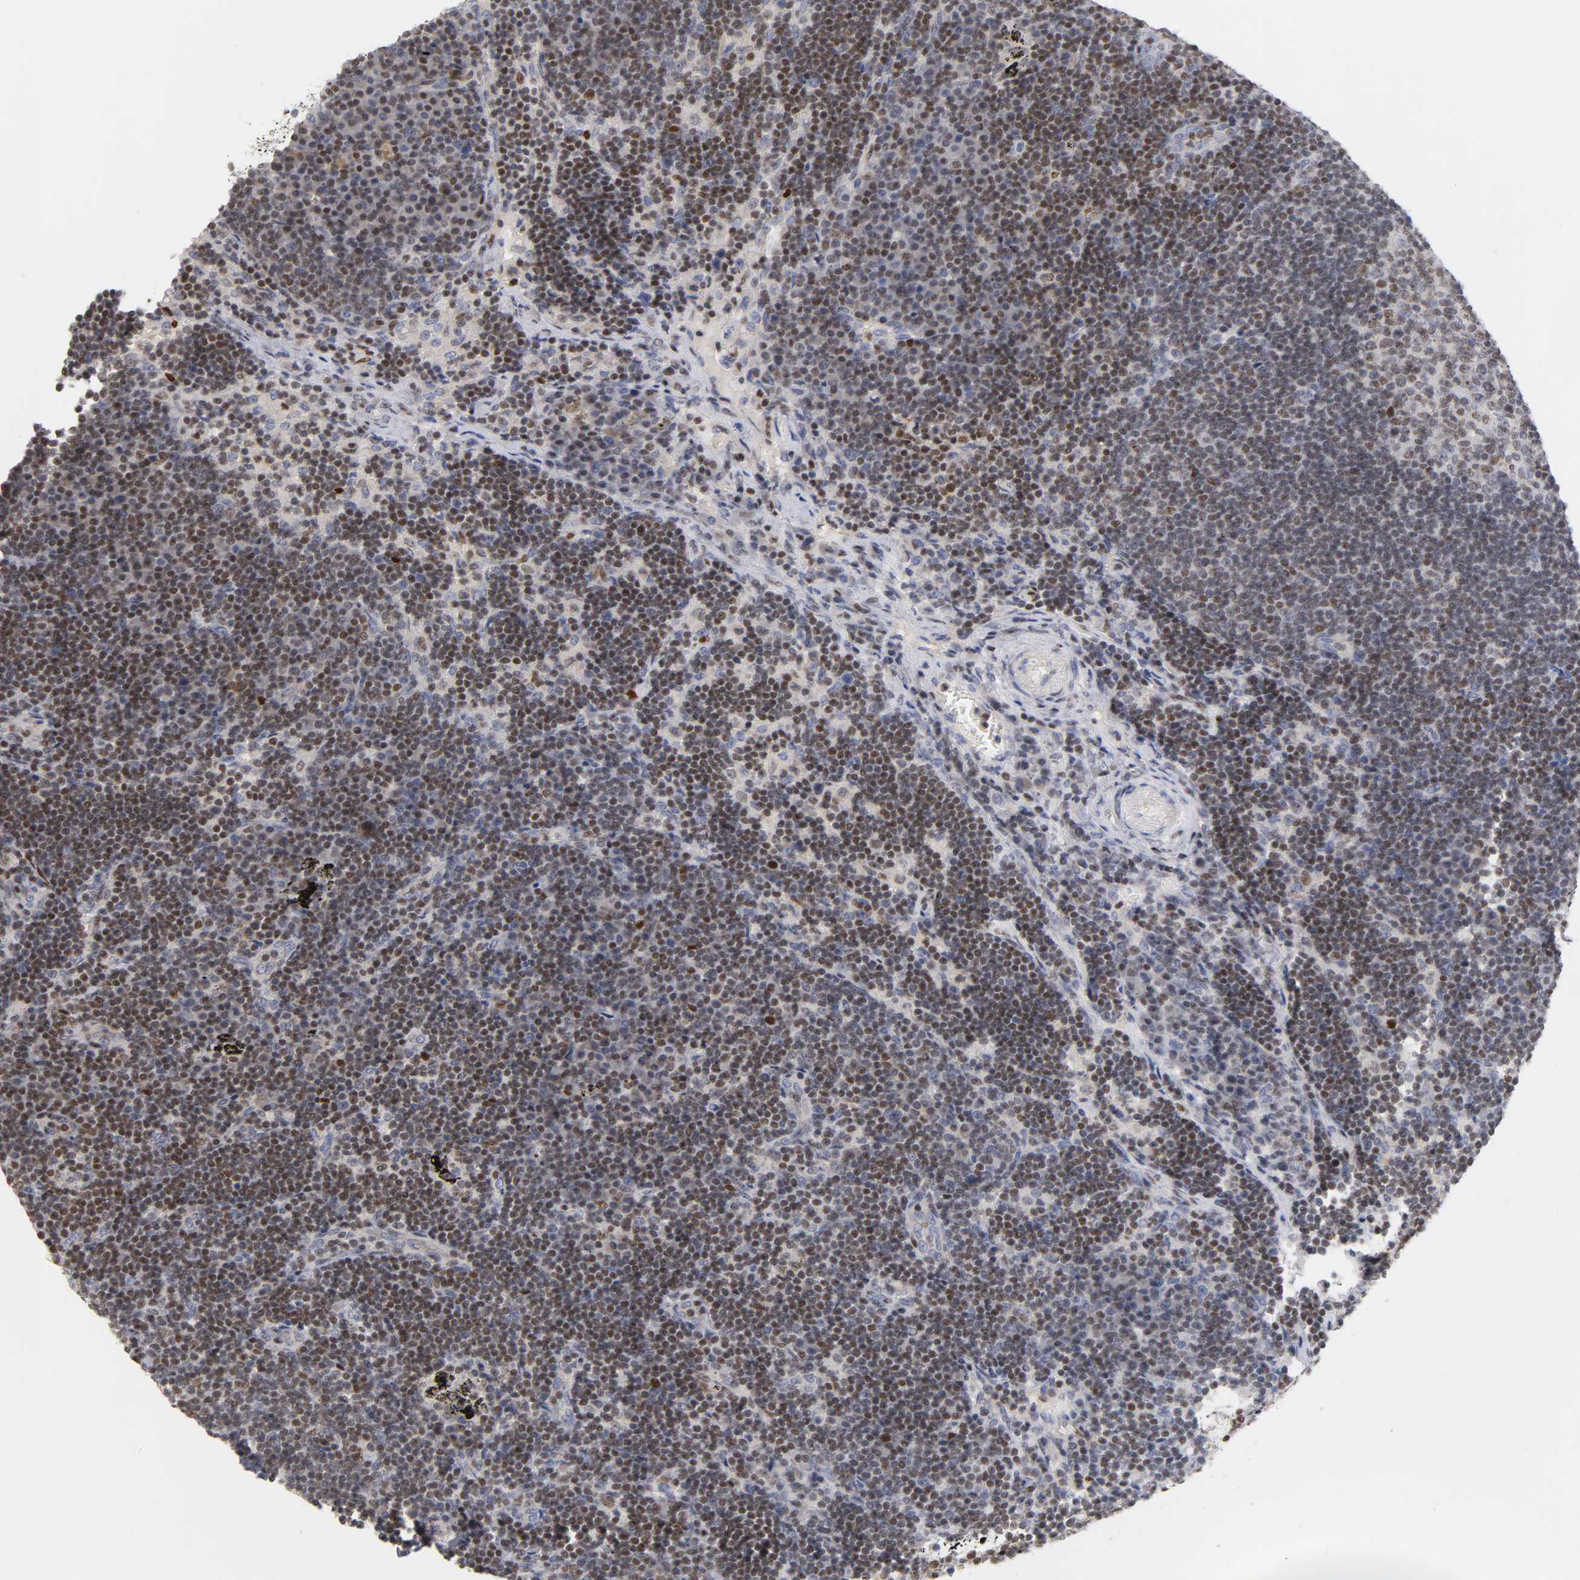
{"staining": {"intensity": "moderate", "quantity": "25%-75%", "location": "nuclear"}, "tissue": "lymph node", "cell_type": "Germinal center cells", "image_type": "normal", "snomed": [{"axis": "morphology", "description": "Normal tissue, NOS"}, {"axis": "morphology", "description": "Squamous cell carcinoma, metastatic, NOS"}, {"axis": "topography", "description": "Lymph node"}], "caption": "This is a micrograph of immunohistochemistry staining of unremarkable lymph node, which shows moderate expression in the nuclear of germinal center cells.", "gene": "RUNX1", "patient": {"sex": "female", "age": 53}}